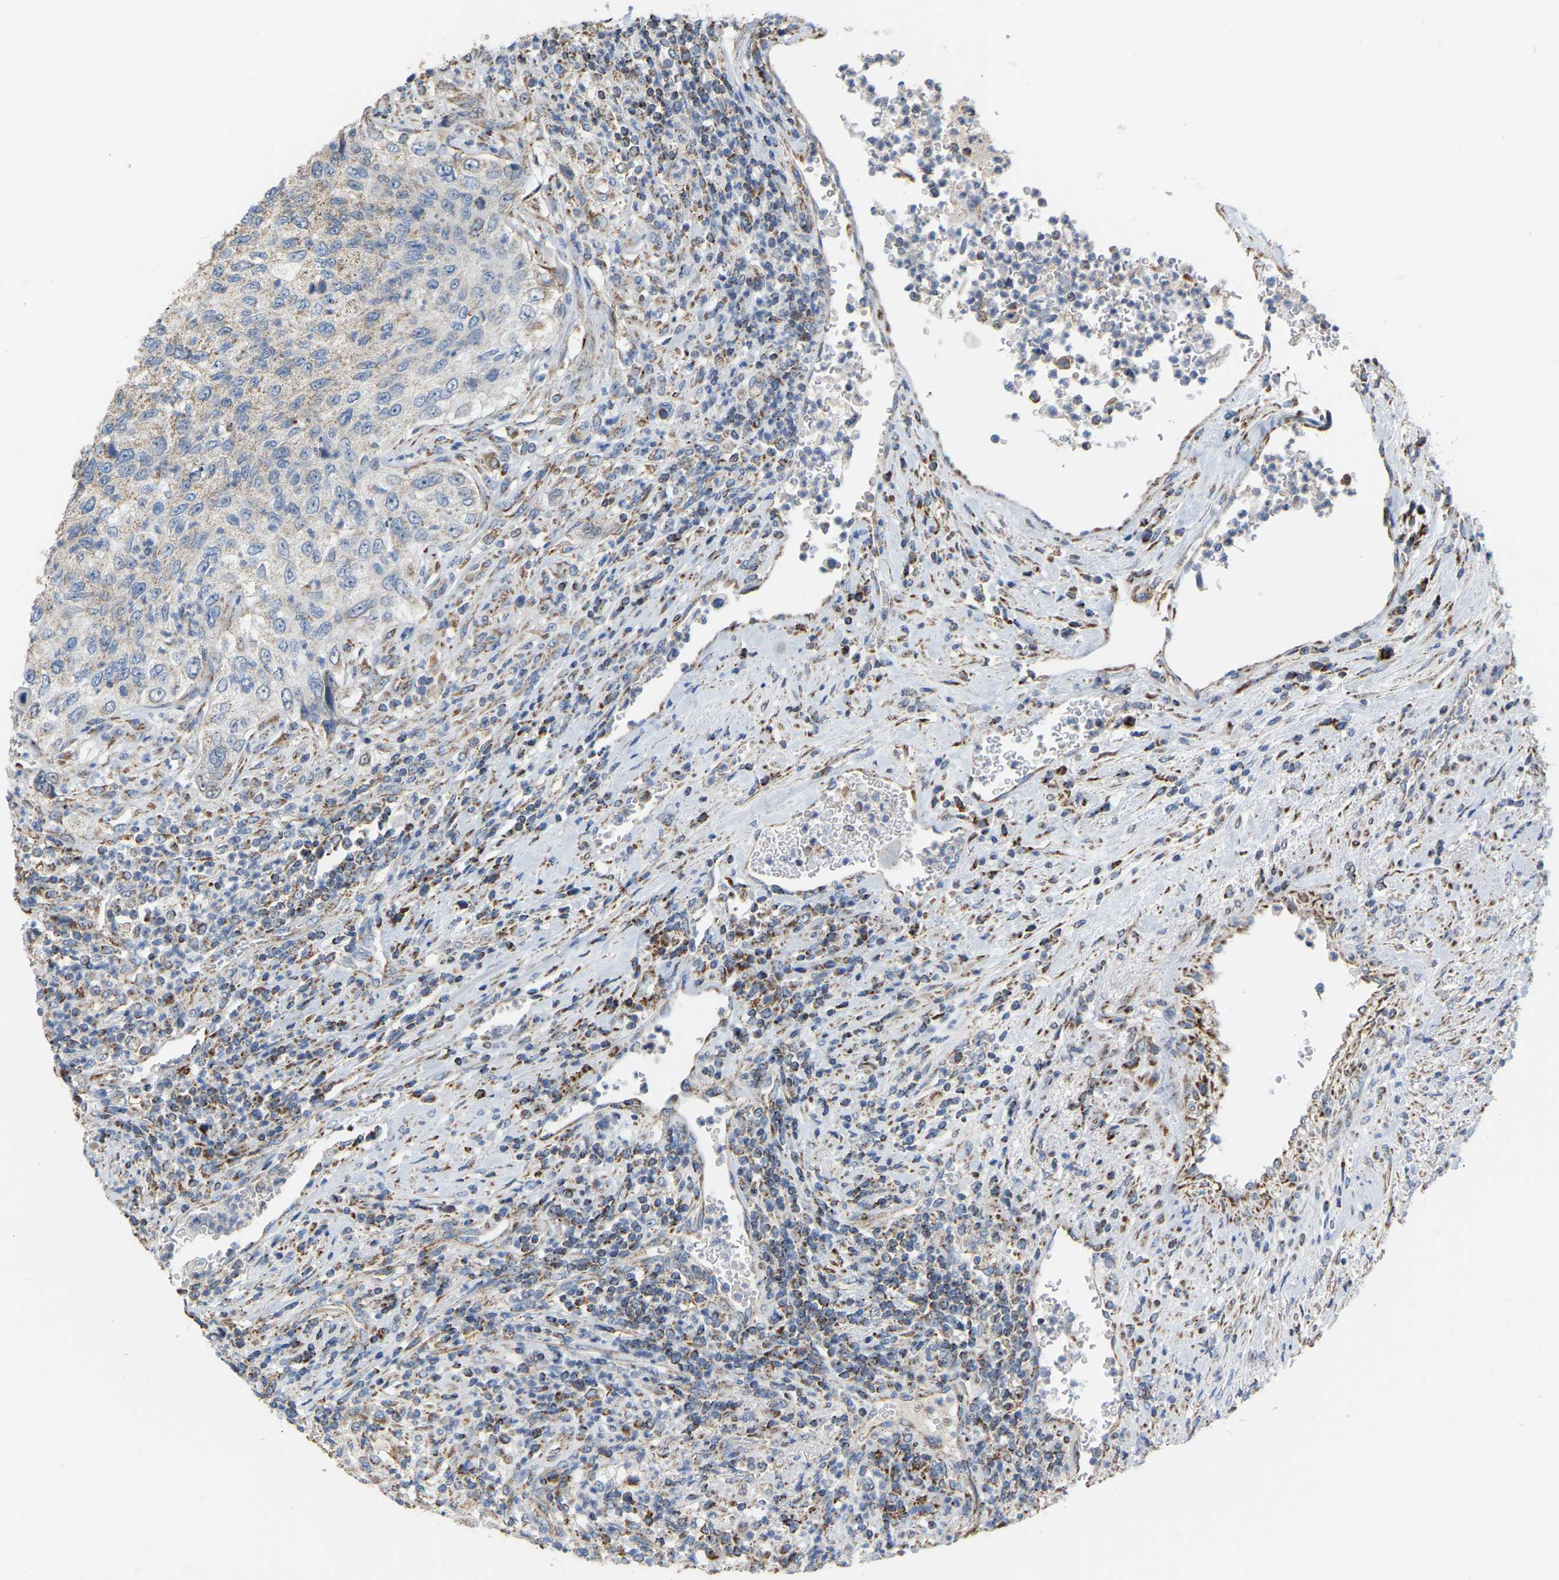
{"staining": {"intensity": "weak", "quantity": "<25%", "location": "cytoplasmic/membranous"}, "tissue": "urothelial cancer", "cell_type": "Tumor cells", "image_type": "cancer", "snomed": [{"axis": "morphology", "description": "Urothelial carcinoma, High grade"}, {"axis": "topography", "description": "Urinary bladder"}], "caption": "Tumor cells show no significant positivity in urothelial cancer.", "gene": "CBLB", "patient": {"sex": "female", "age": 60}}